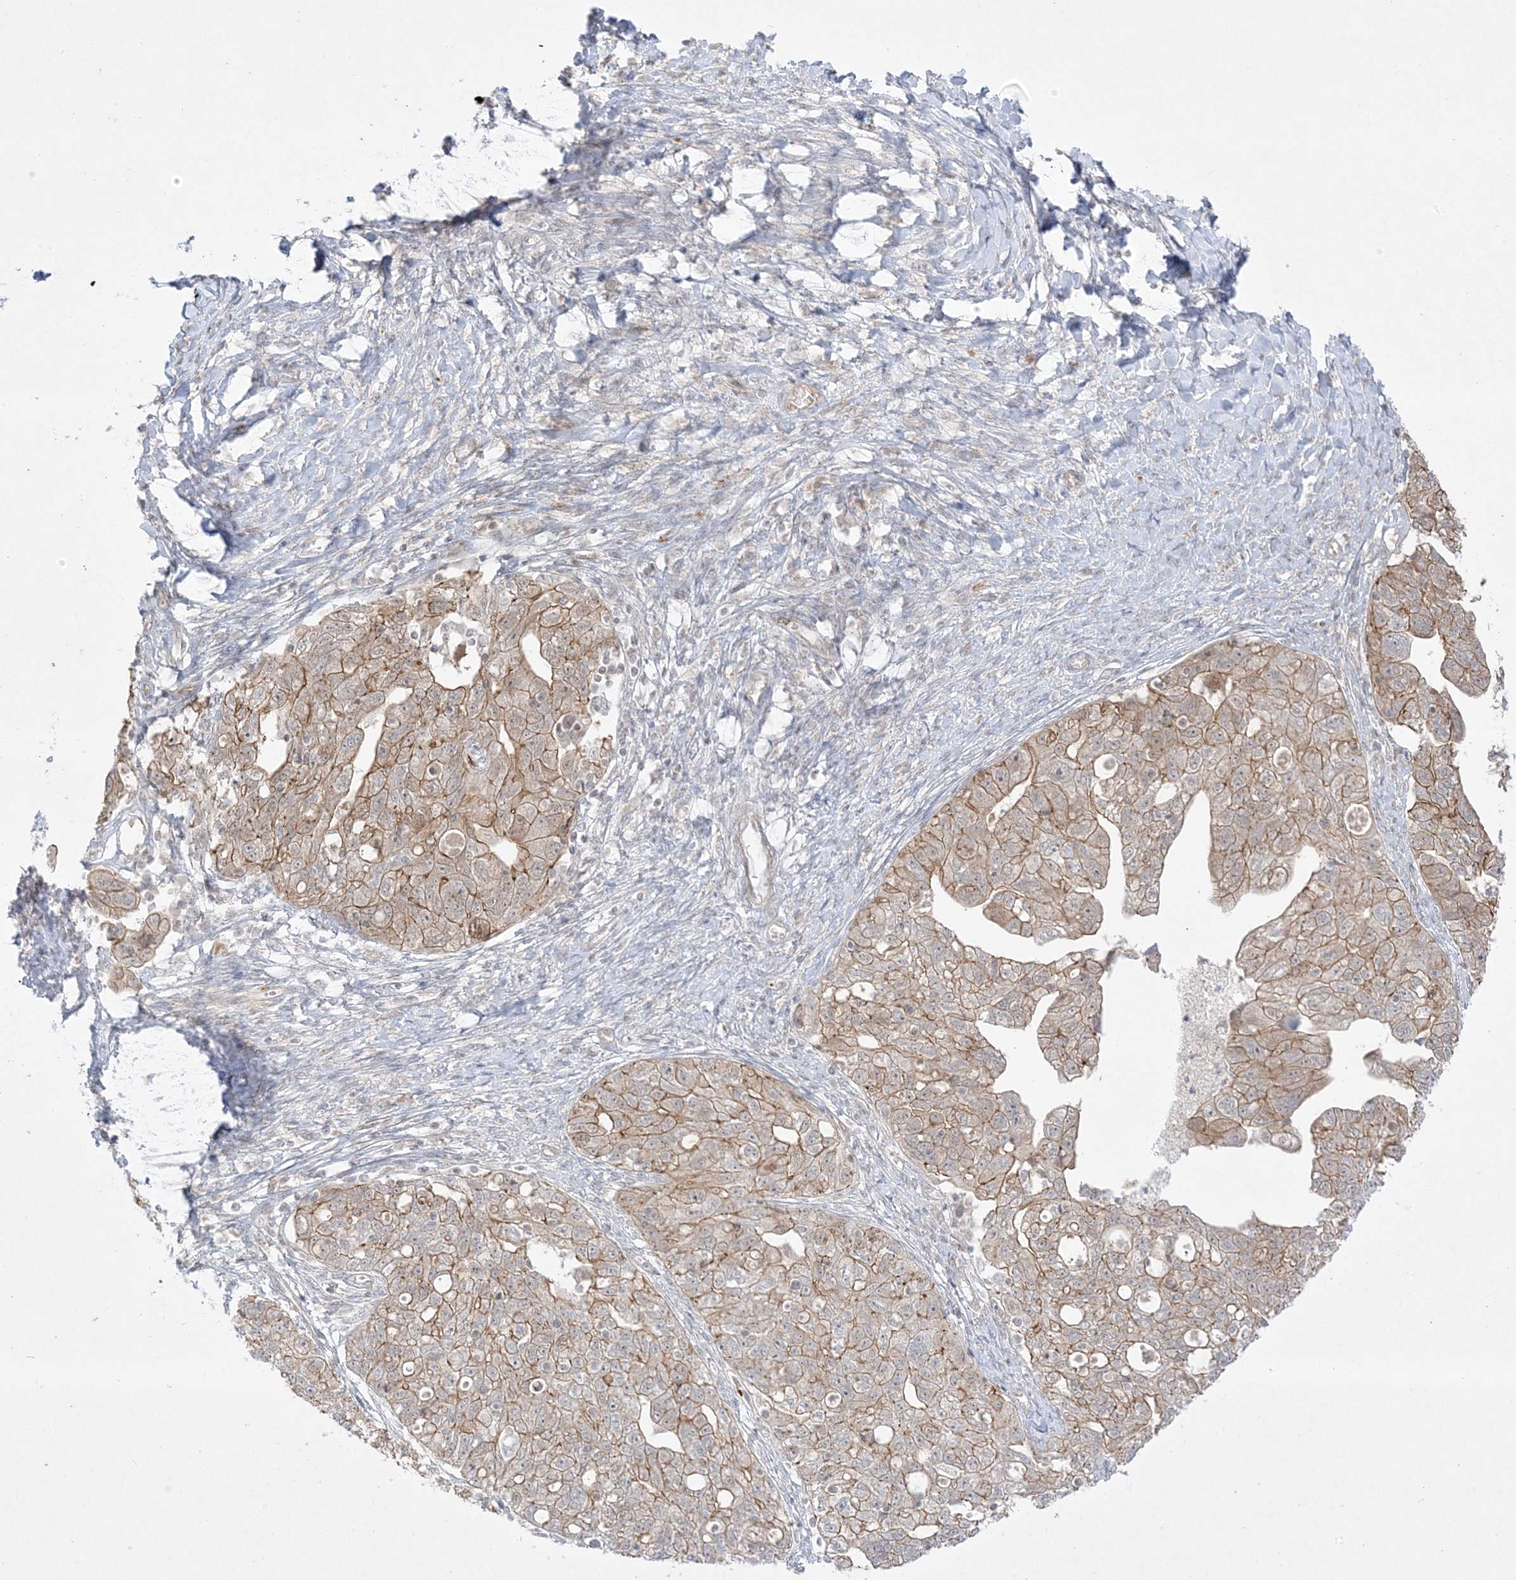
{"staining": {"intensity": "moderate", "quantity": ">75%", "location": "cytoplasmic/membranous"}, "tissue": "ovarian cancer", "cell_type": "Tumor cells", "image_type": "cancer", "snomed": [{"axis": "morphology", "description": "Carcinoma, NOS"}, {"axis": "morphology", "description": "Cystadenocarcinoma, serous, NOS"}, {"axis": "topography", "description": "Ovary"}], "caption": "Human carcinoma (ovarian) stained for a protein (brown) displays moderate cytoplasmic/membranous positive positivity in approximately >75% of tumor cells.", "gene": "PTK6", "patient": {"sex": "female", "age": 69}}